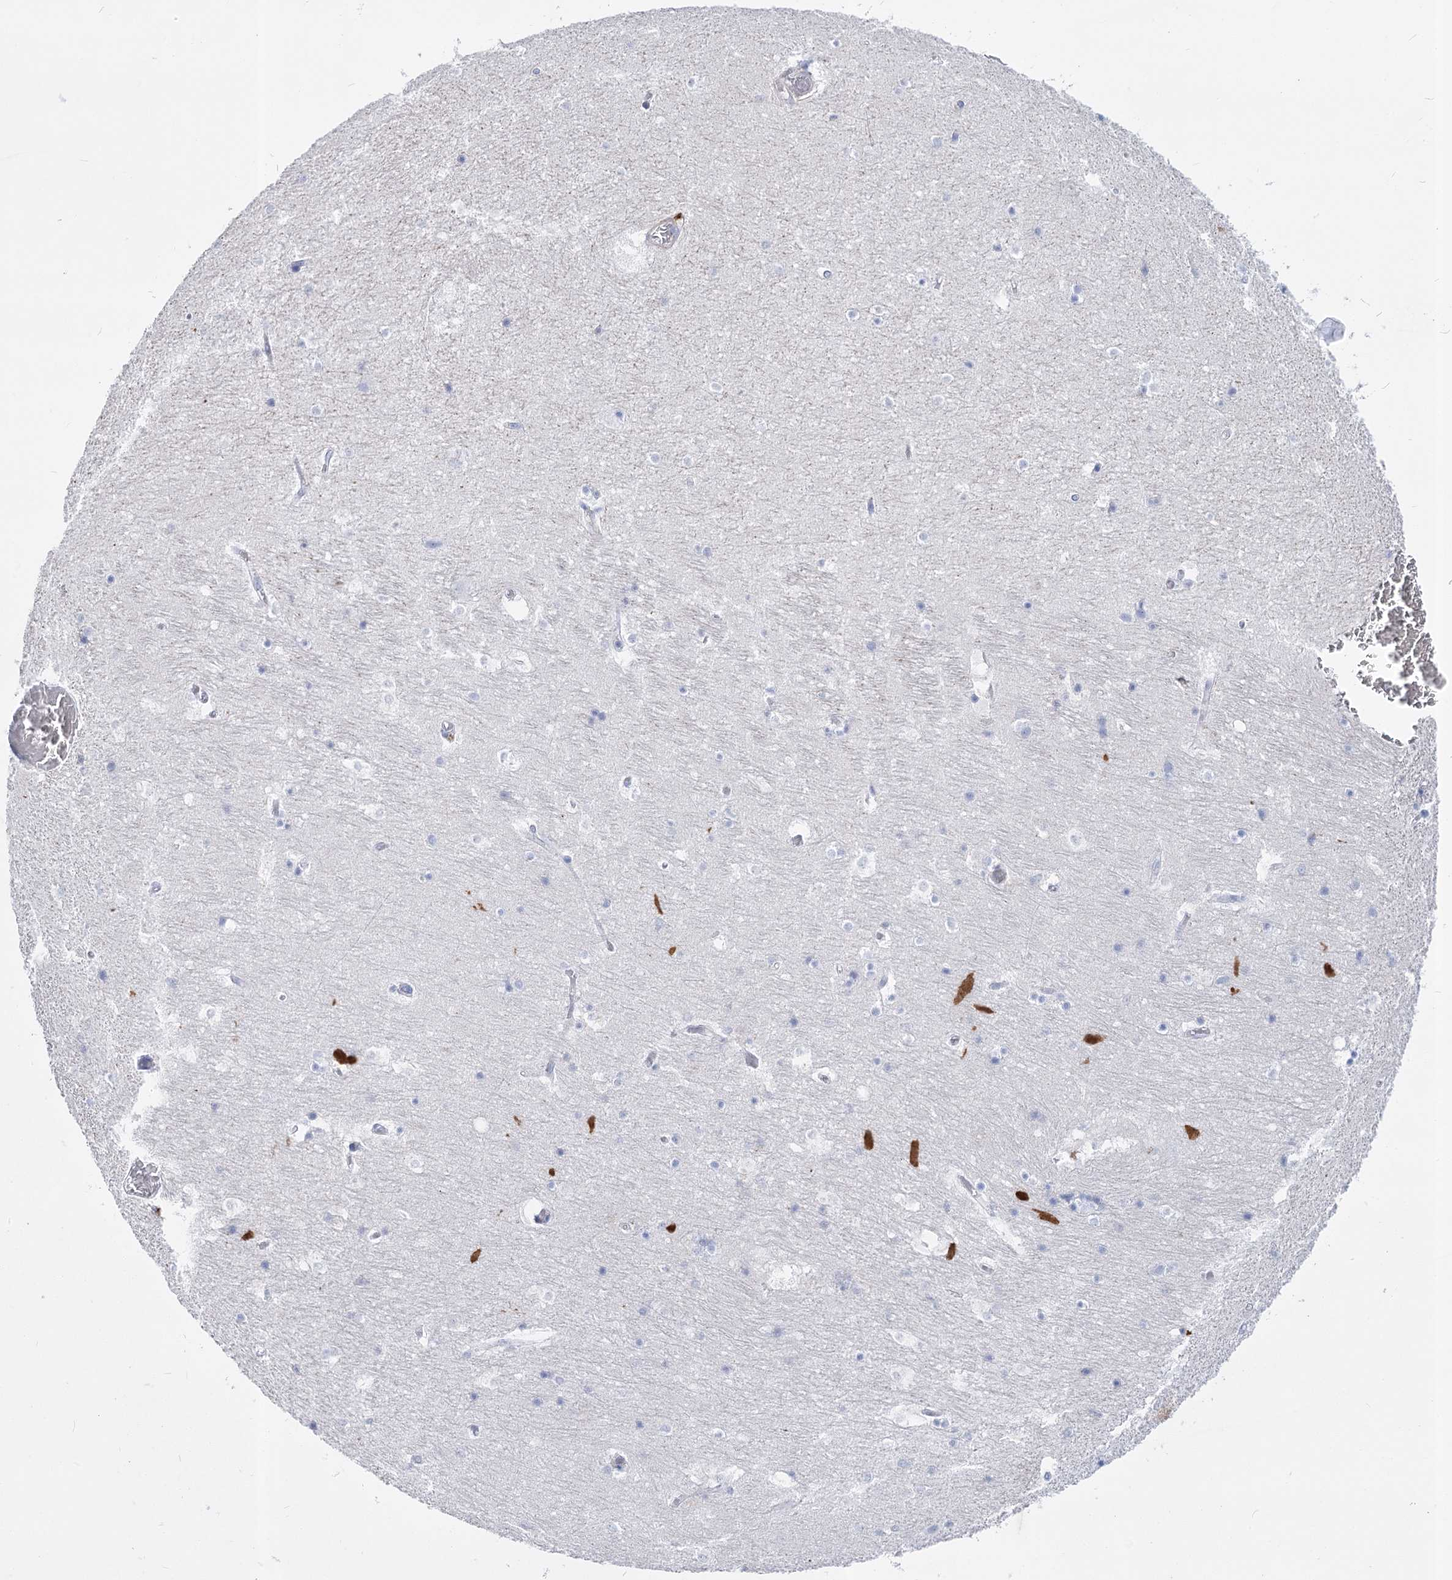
{"staining": {"intensity": "negative", "quantity": "none", "location": "none"}, "tissue": "hippocampus", "cell_type": "Glial cells", "image_type": "normal", "snomed": [{"axis": "morphology", "description": "Normal tissue, NOS"}, {"axis": "topography", "description": "Hippocampus"}], "caption": "IHC image of benign human hippocampus stained for a protein (brown), which exhibits no positivity in glial cells. Brightfield microscopy of IHC stained with DAB (brown) and hematoxylin (blue), captured at high magnification.", "gene": "PCDHA1", "patient": {"sex": "female", "age": 52}}